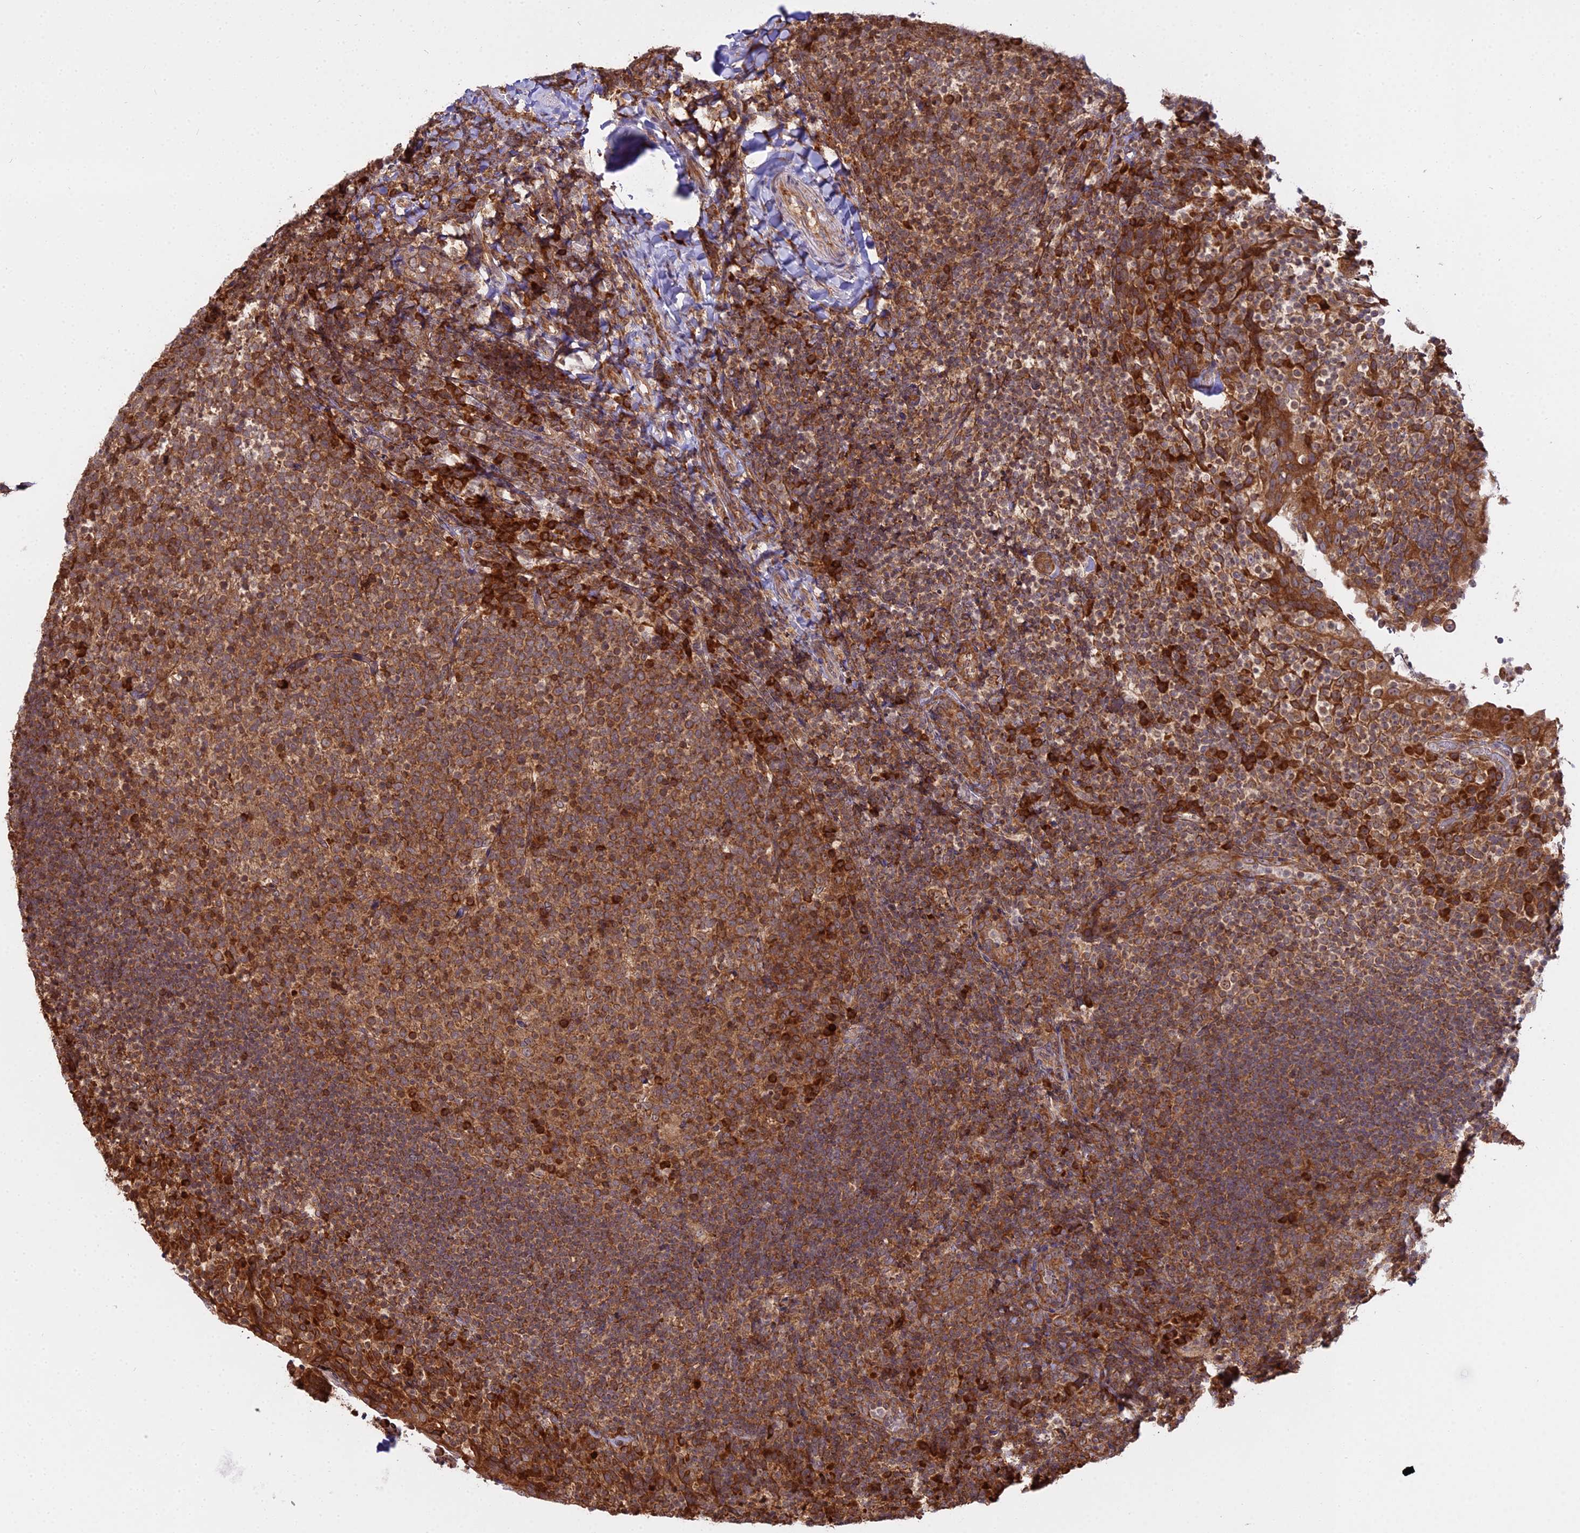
{"staining": {"intensity": "strong", "quantity": ">75%", "location": "cytoplasmic/membranous"}, "tissue": "tonsil", "cell_type": "Germinal center cells", "image_type": "normal", "snomed": [{"axis": "morphology", "description": "Normal tissue, NOS"}, {"axis": "topography", "description": "Tonsil"}], "caption": "IHC histopathology image of normal tonsil stained for a protein (brown), which shows high levels of strong cytoplasmic/membranous staining in about >75% of germinal center cells.", "gene": "RPL26", "patient": {"sex": "female", "age": 10}}